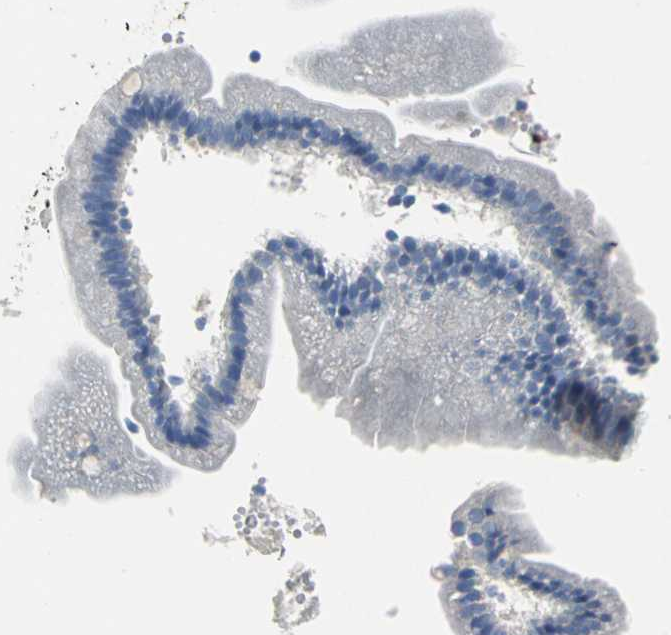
{"staining": {"intensity": "negative", "quantity": "none", "location": "none"}, "tissue": "duodenum", "cell_type": "Glandular cells", "image_type": "normal", "snomed": [{"axis": "morphology", "description": "Normal tissue, NOS"}, {"axis": "topography", "description": "Duodenum"}], "caption": "High magnification brightfield microscopy of unremarkable duodenum stained with DAB (brown) and counterstained with hematoxylin (blue): glandular cells show no significant expression. (Brightfield microscopy of DAB IHC at high magnification).", "gene": "EFNB3", "patient": {"sex": "male", "age": 66}}